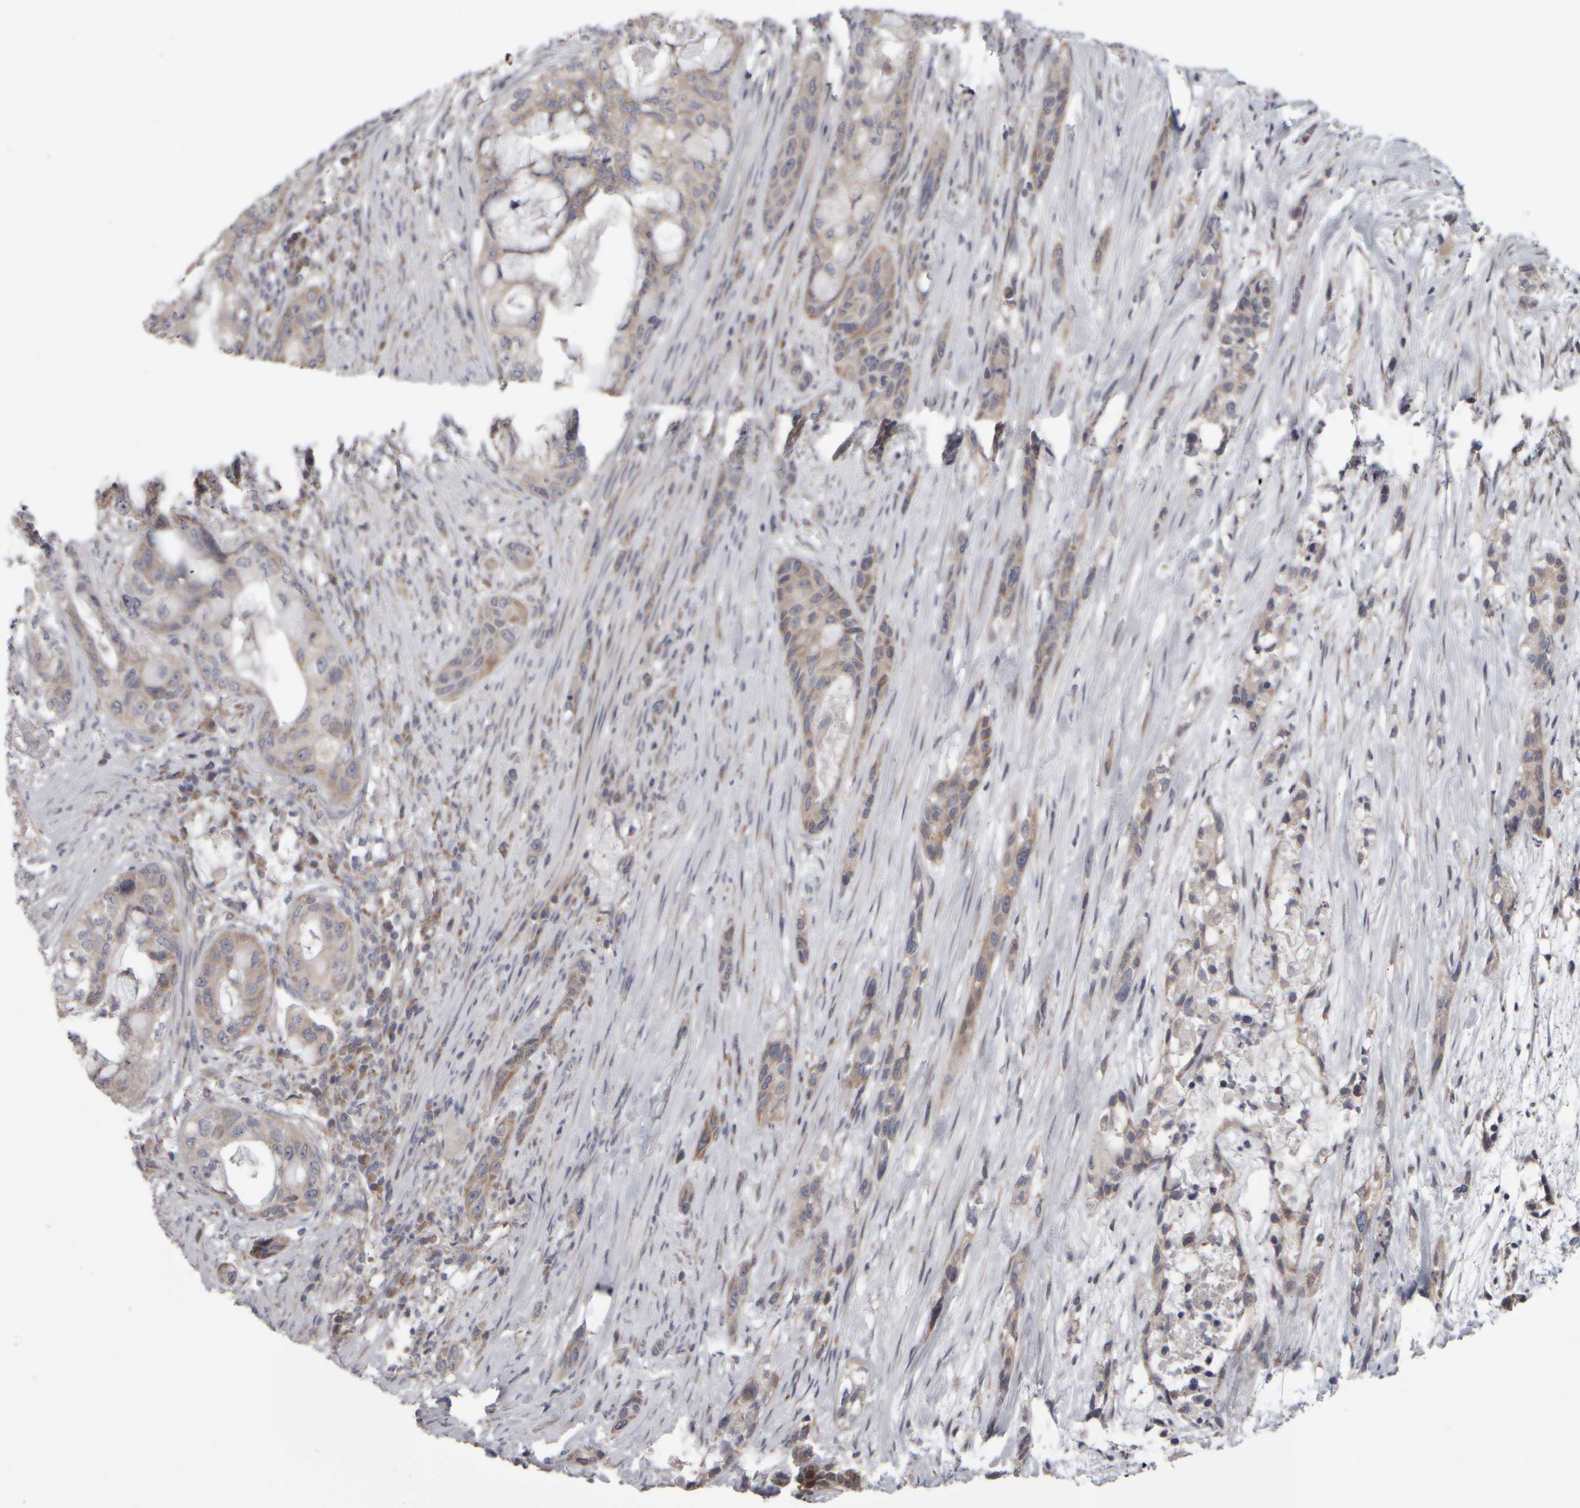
{"staining": {"intensity": "weak", "quantity": ">75%", "location": "cytoplasmic/membranous"}, "tissue": "pancreatic cancer", "cell_type": "Tumor cells", "image_type": "cancer", "snomed": [{"axis": "morphology", "description": "Adenocarcinoma, NOS"}, {"axis": "topography", "description": "Pancreas"}], "caption": "Immunohistochemical staining of human pancreatic cancer exhibits low levels of weak cytoplasmic/membranous protein staining in approximately >75% of tumor cells.", "gene": "SCO1", "patient": {"sex": "male", "age": 53}}